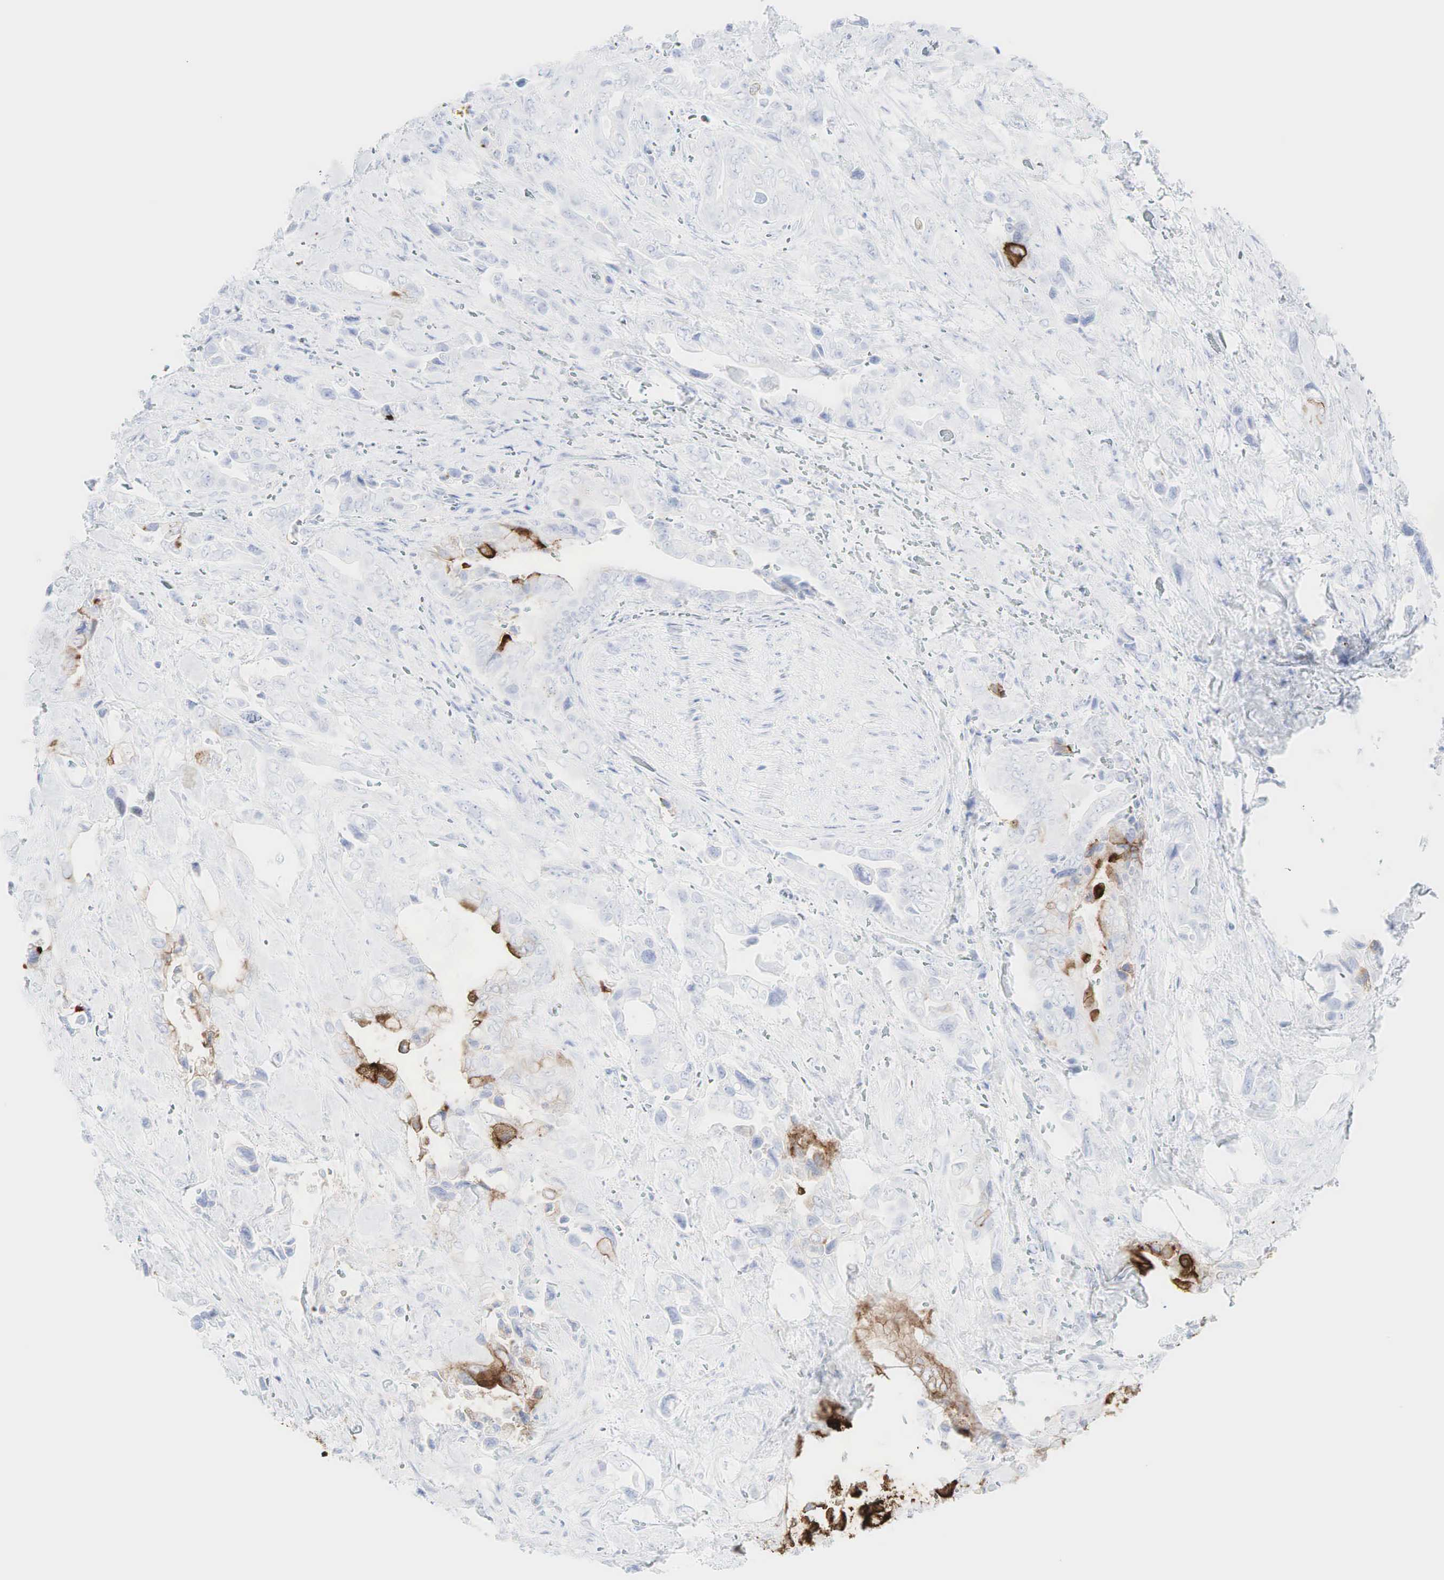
{"staining": {"intensity": "moderate", "quantity": "<25%", "location": "cytoplasmic/membranous"}, "tissue": "pancreatic cancer", "cell_type": "Tumor cells", "image_type": "cancer", "snomed": [{"axis": "morphology", "description": "Adenocarcinoma, NOS"}, {"axis": "topography", "description": "Pancreas"}], "caption": "There is low levels of moderate cytoplasmic/membranous expression in tumor cells of pancreatic cancer, as demonstrated by immunohistochemical staining (brown color).", "gene": "CEACAM5", "patient": {"sex": "male", "age": 69}}